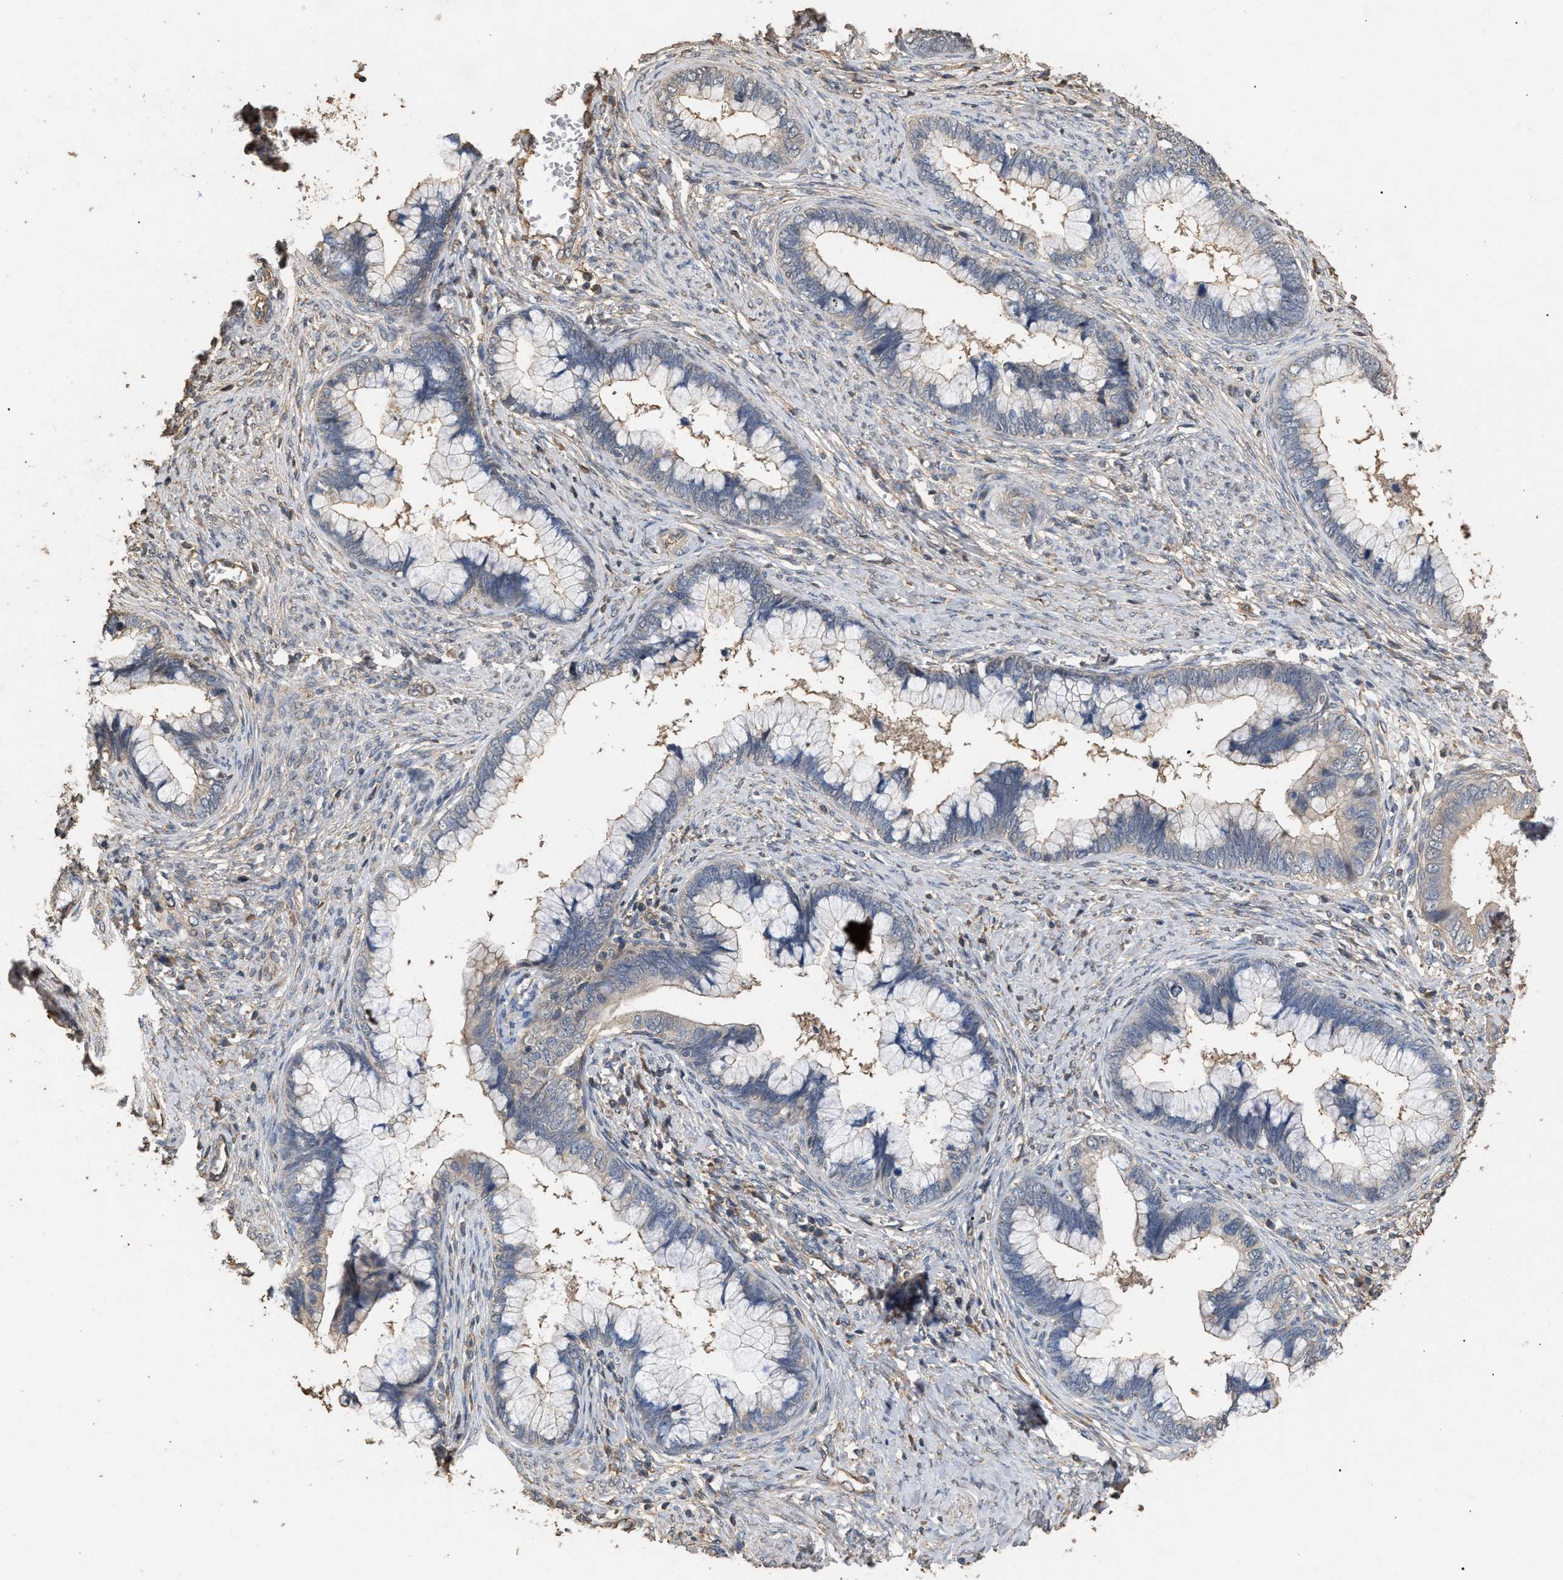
{"staining": {"intensity": "weak", "quantity": "<25%", "location": "cytoplasmic/membranous"}, "tissue": "cervical cancer", "cell_type": "Tumor cells", "image_type": "cancer", "snomed": [{"axis": "morphology", "description": "Adenocarcinoma, NOS"}, {"axis": "topography", "description": "Cervix"}], "caption": "This is a photomicrograph of immunohistochemistry staining of cervical cancer, which shows no staining in tumor cells.", "gene": "HTRA3", "patient": {"sex": "female", "age": 44}}